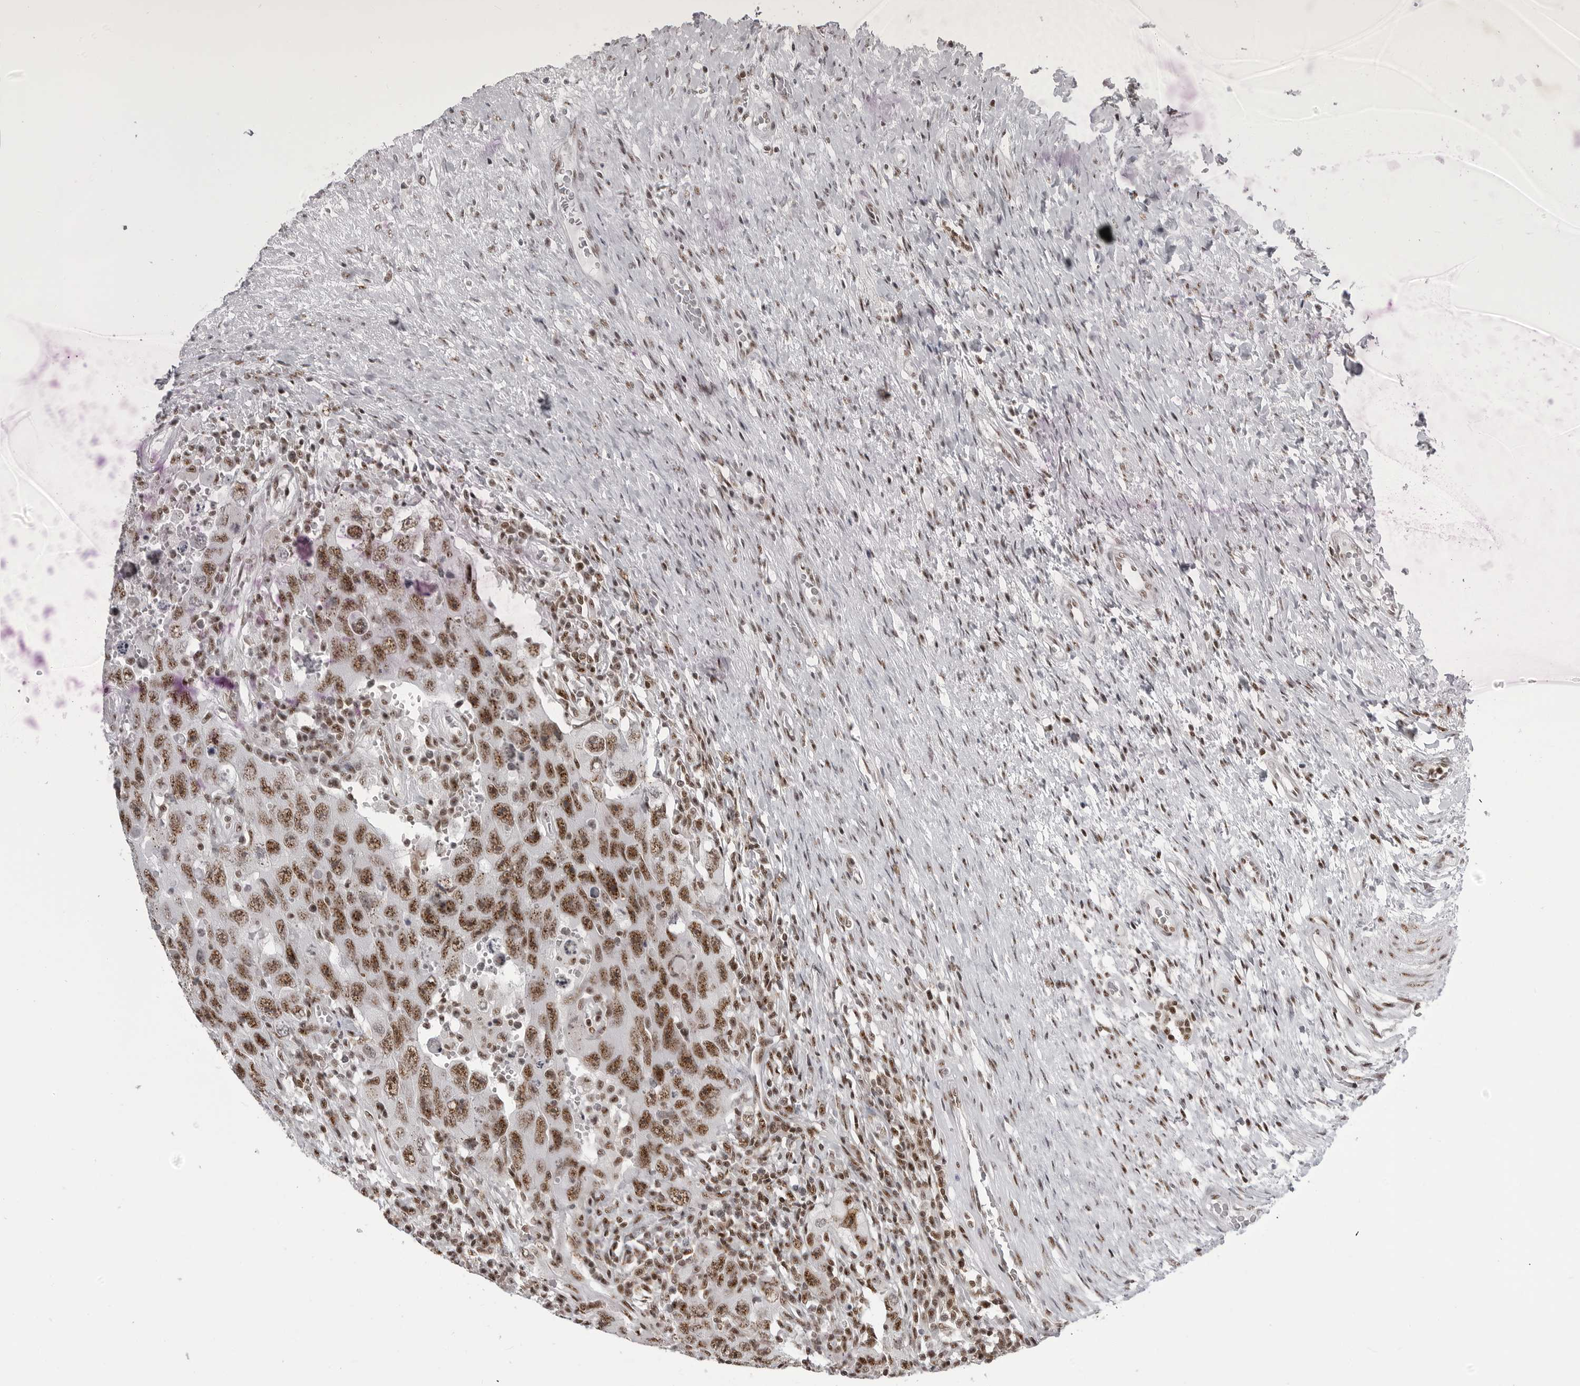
{"staining": {"intensity": "strong", "quantity": ">75%", "location": "nuclear"}, "tissue": "testis cancer", "cell_type": "Tumor cells", "image_type": "cancer", "snomed": [{"axis": "morphology", "description": "Carcinoma, Embryonal, NOS"}, {"axis": "topography", "description": "Testis"}], "caption": "This histopathology image shows IHC staining of embryonal carcinoma (testis), with high strong nuclear staining in about >75% of tumor cells.", "gene": "WRAP53", "patient": {"sex": "male", "age": 26}}